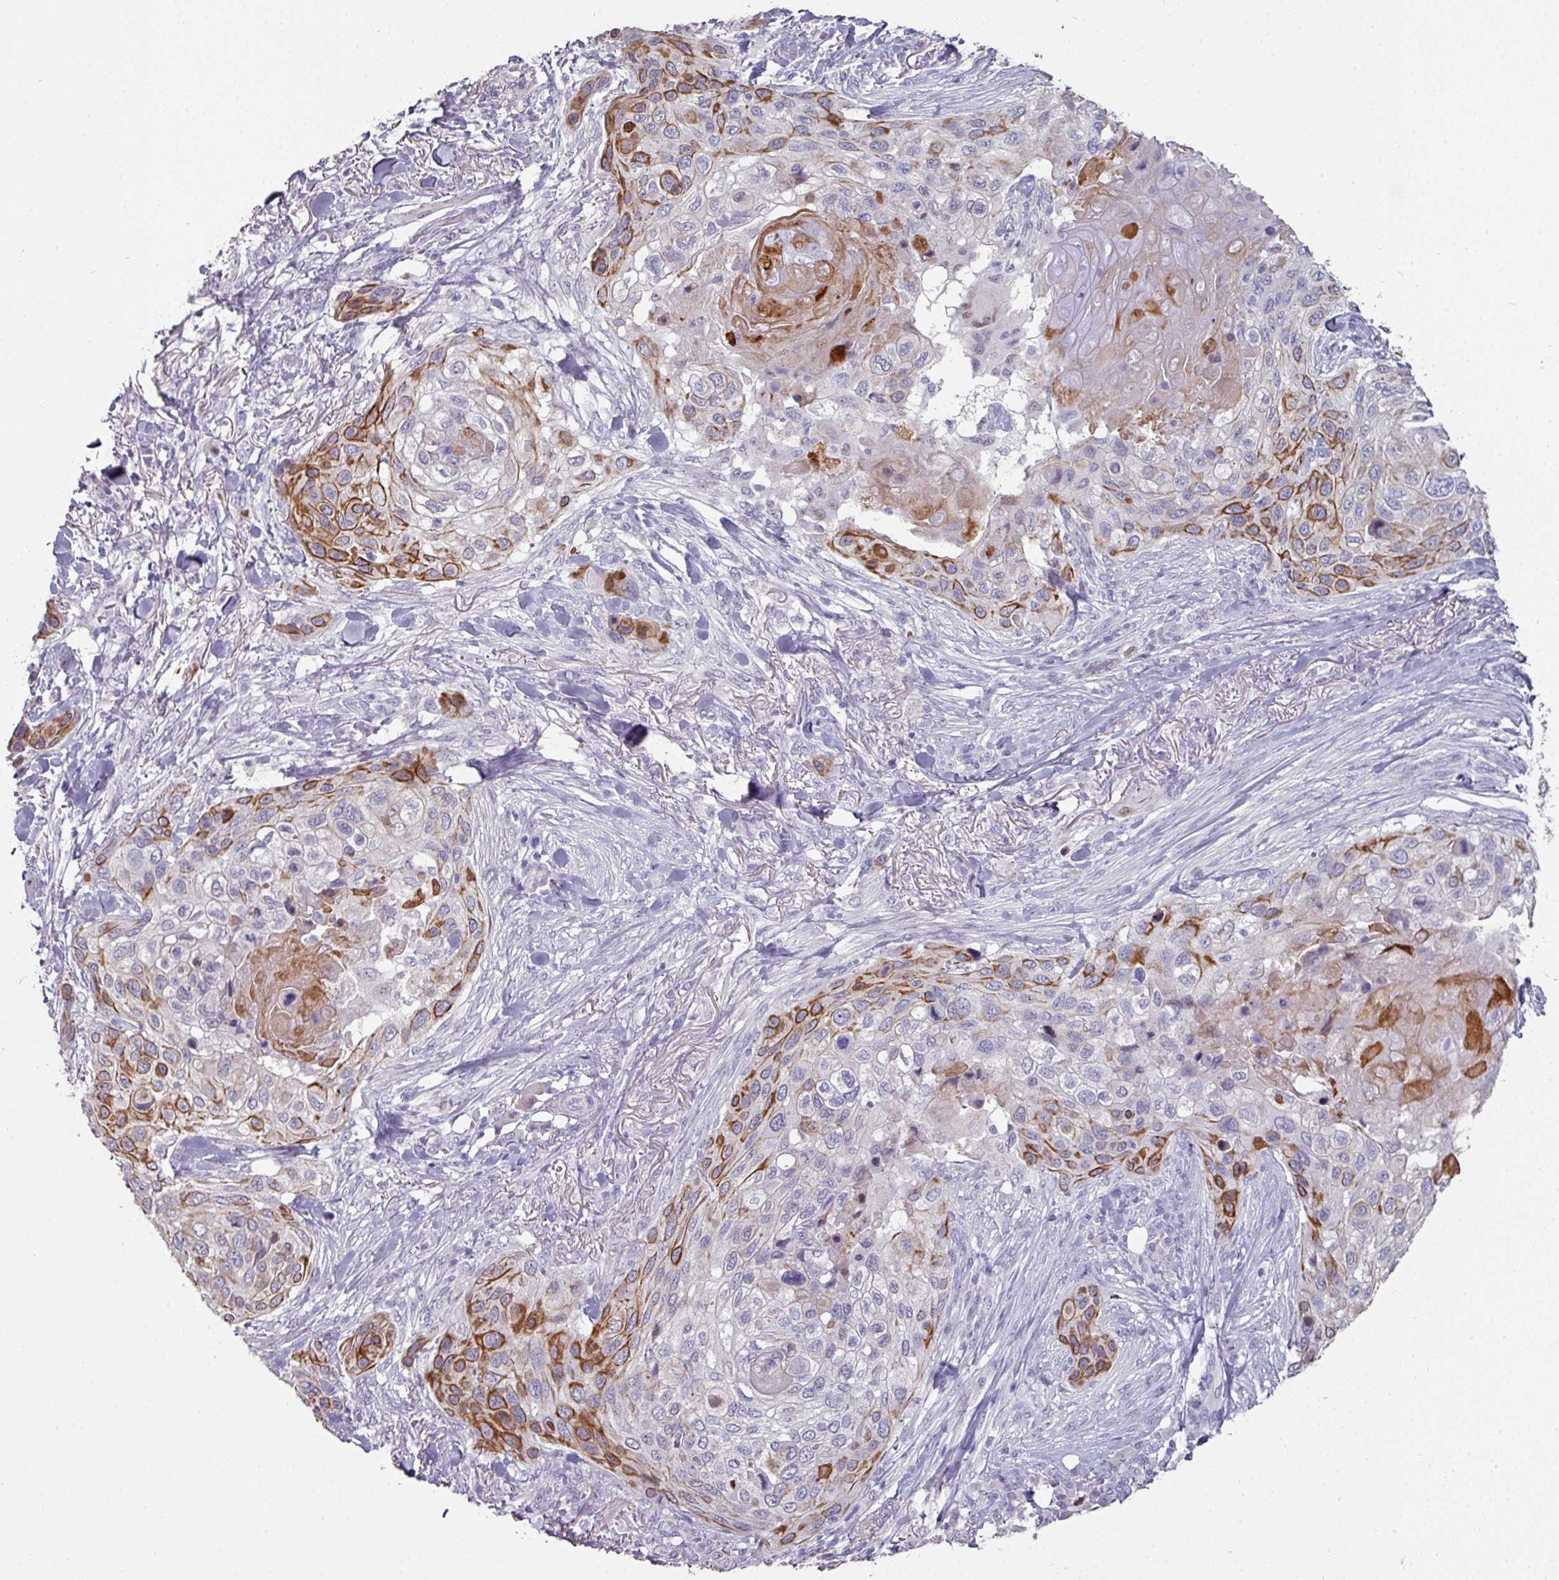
{"staining": {"intensity": "strong", "quantity": "25%-75%", "location": "cytoplasmic/membranous"}, "tissue": "skin cancer", "cell_type": "Tumor cells", "image_type": "cancer", "snomed": [{"axis": "morphology", "description": "Squamous cell carcinoma, NOS"}, {"axis": "topography", "description": "Skin"}], "caption": "Protein analysis of skin cancer tissue demonstrates strong cytoplasmic/membranous expression in about 25%-75% of tumor cells. Nuclei are stained in blue.", "gene": "GTF2H3", "patient": {"sex": "female", "age": 87}}